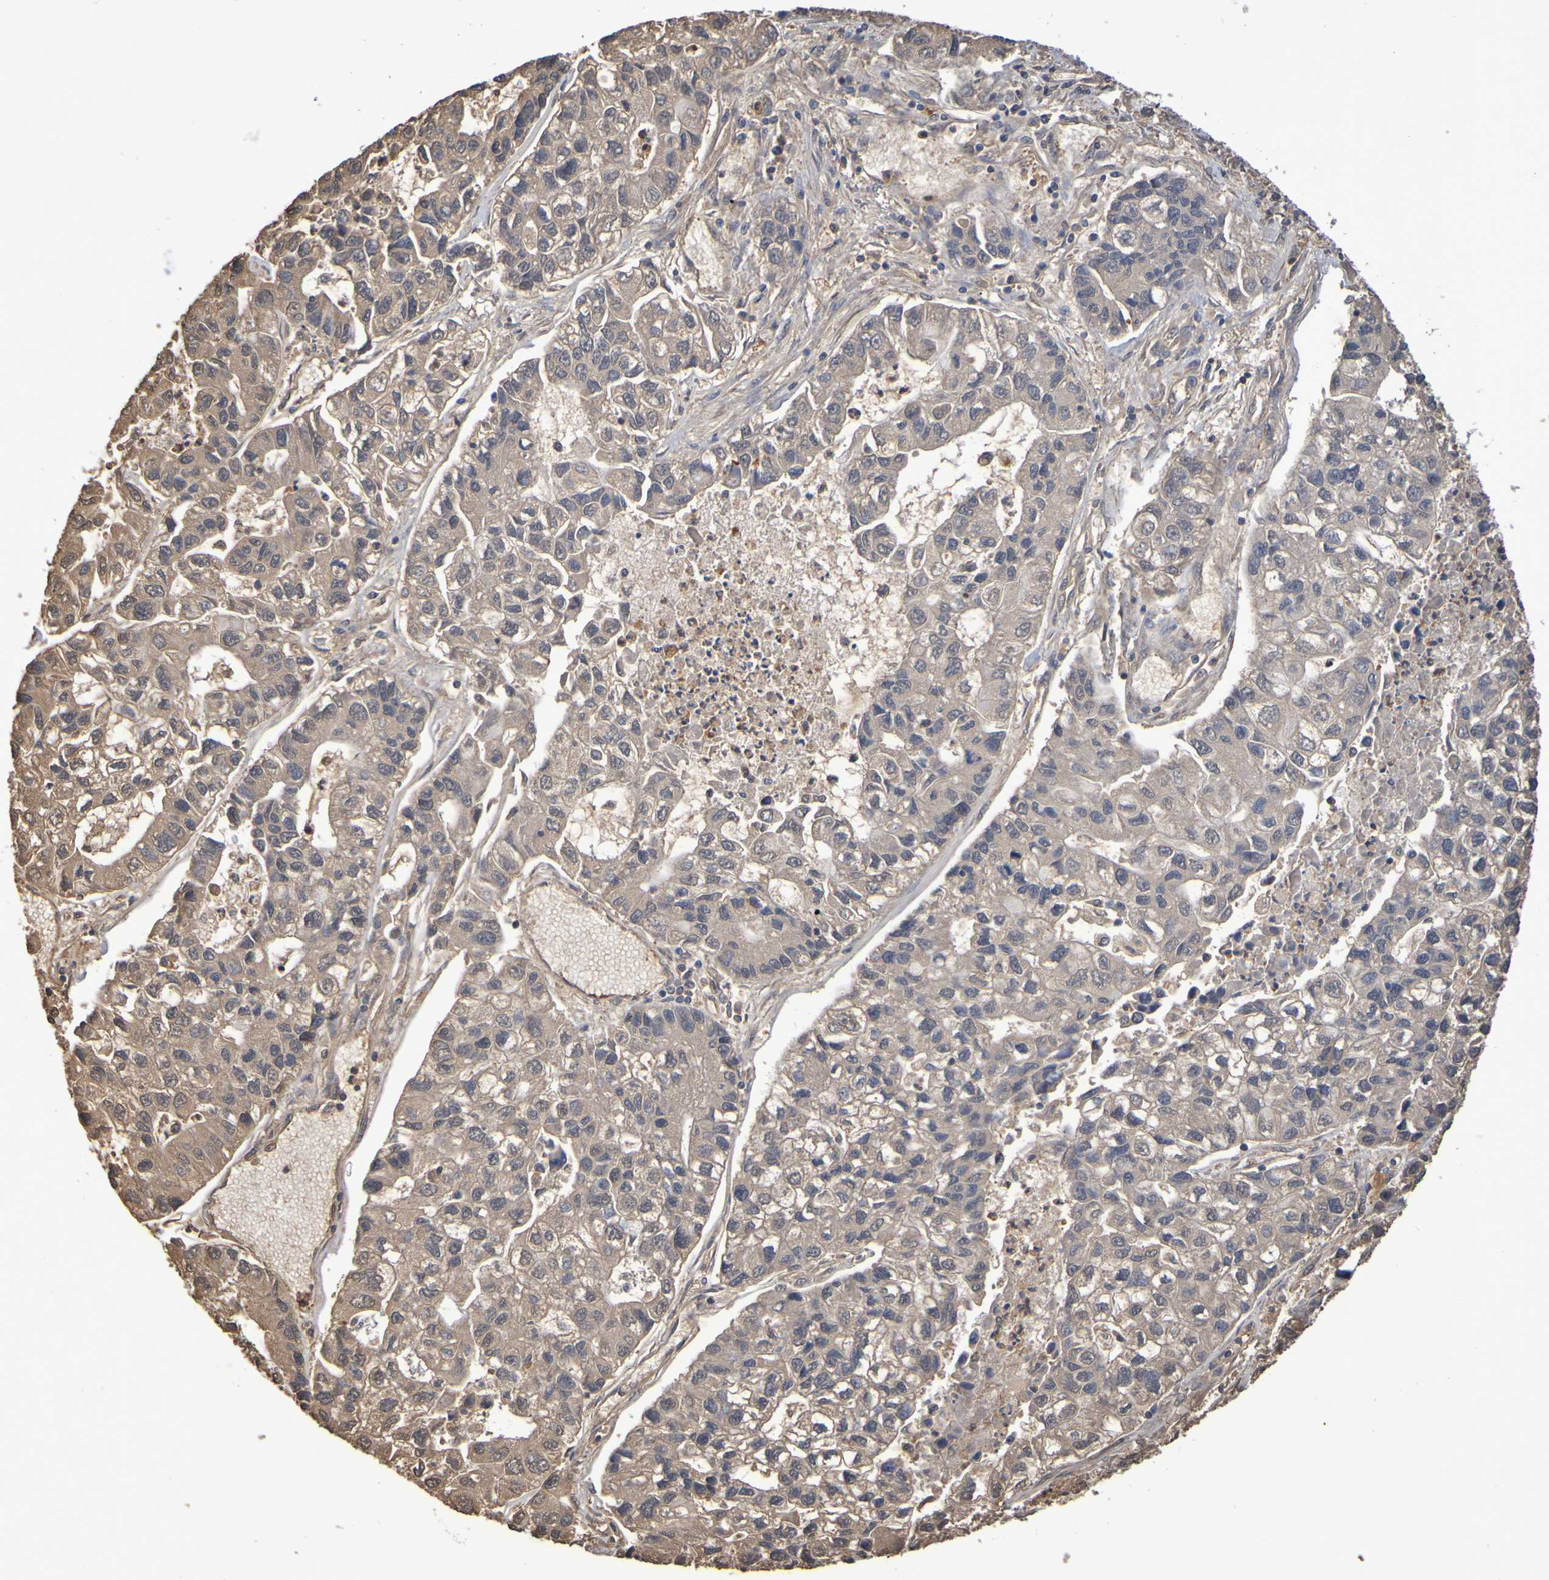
{"staining": {"intensity": "moderate", "quantity": ">75%", "location": "cytoplasmic/membranous"}, "tissue": "lung cancer", "cell_type": "Tumor cells", "image_type": "cancer", "snomed": [{"axis": "morphology", "description": "Adenocarcinoma, NOS"}, {"axis": "topography", "description": "Lung"}], "caption": "Lung cancer (adenocarcinoma) stained with a protein marker demonstrates moderate staining in tumor cells.", "gene": "GAB3", "patient": {"sex": "female", "age": 51}}